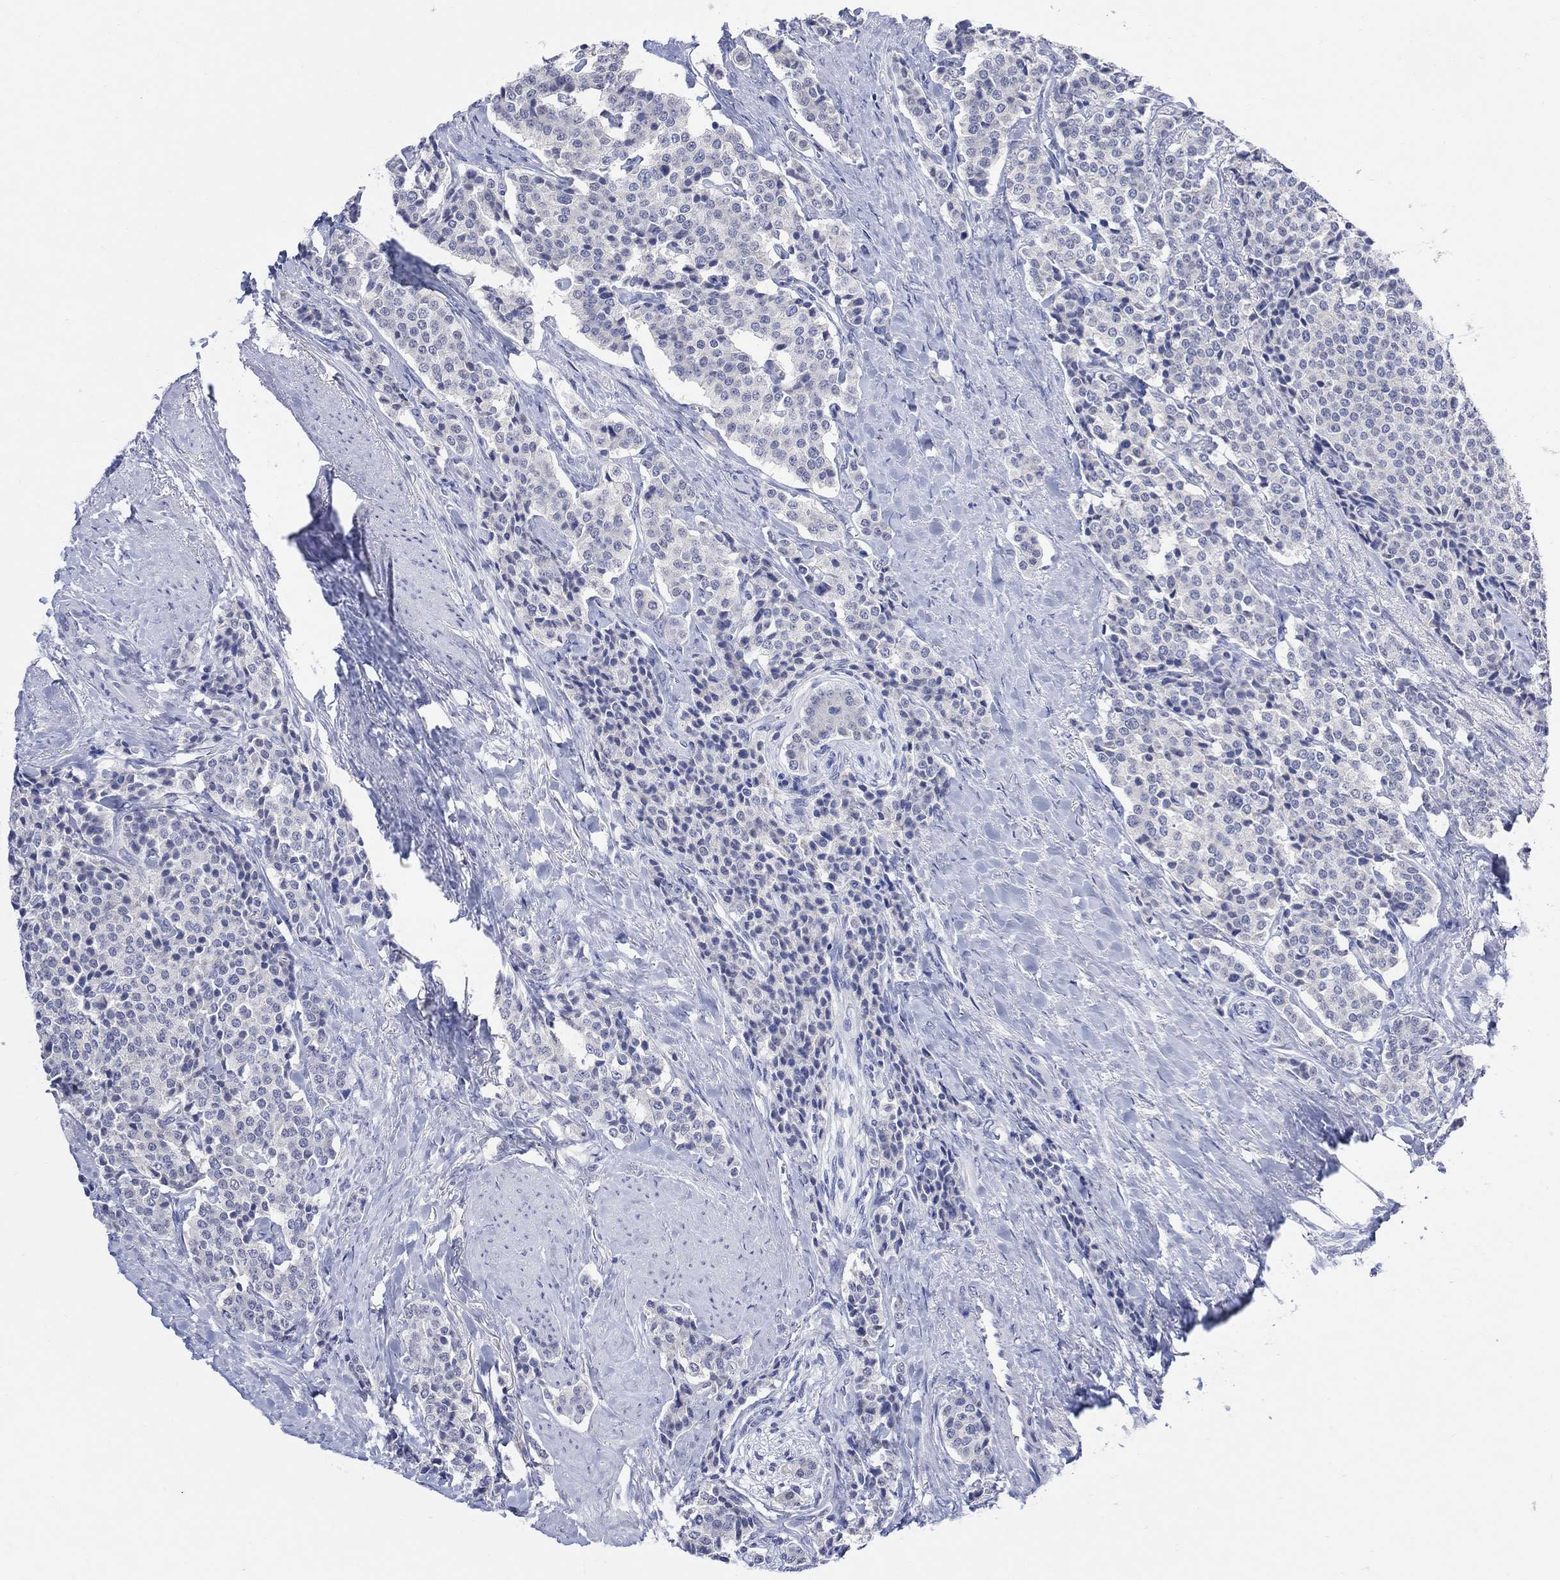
{"staining": {"intensity": "negative", "quantity": "none", "location": "none"}, "tissue": "carcinoid", "cell_type": "Tumor cells", "image_type": "cancer", "snomed": [{"axis": "morphology", "description": "Carcinoid, malignant, NOS"}, {"axis": "topography", "description": "Small intestine"}], "caption": "Human carcinoid stained for a protein using IHC displays no staining in tumor cells.", "gene": "FBP2", "patient": {"sex": "female", "age": 58}}